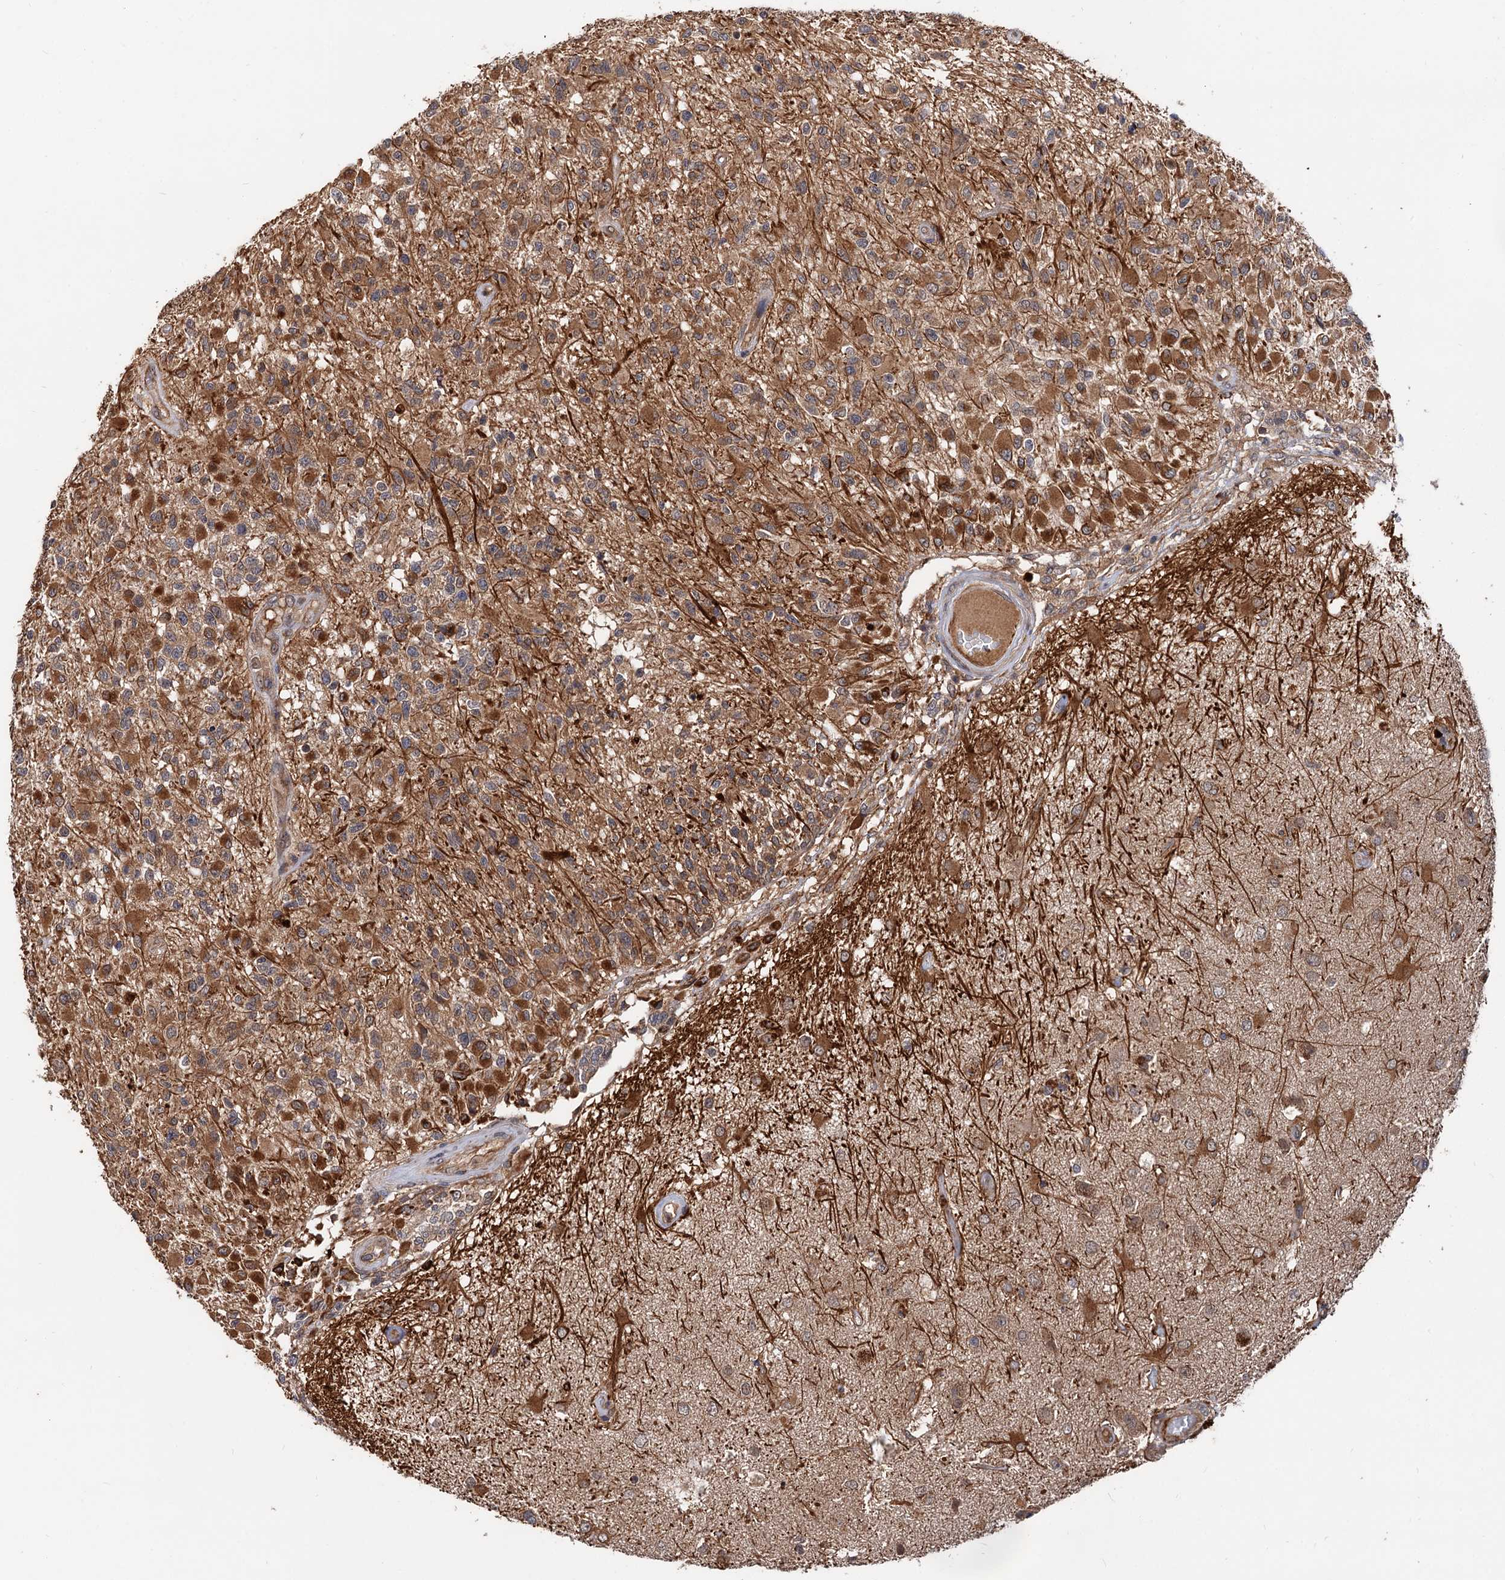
{"staining": {"intensity": "moderate", "quantity": ">75%", "location": "cytoplasmic/membranous"}, "tissue": "glioma", "cell_type": "Tumor cells", "image_type": "cancer", "snomed": [{"axis": "morphology", "description": "Glioma, malignant, High grade"}, {"axis": "morphology", "description": "Glioblastoma, NOS"}, {"axis": "topography", "description": "Brain"}], "caption": "This is a photomicrograph of immunohistochemistry staining of malignant high-grade glioma, which shows moderate positivity in the cytoplasmic/membranous of tumor cells.", "gene": "TEX9", "patient": {"sex": "male", "age": 60}}